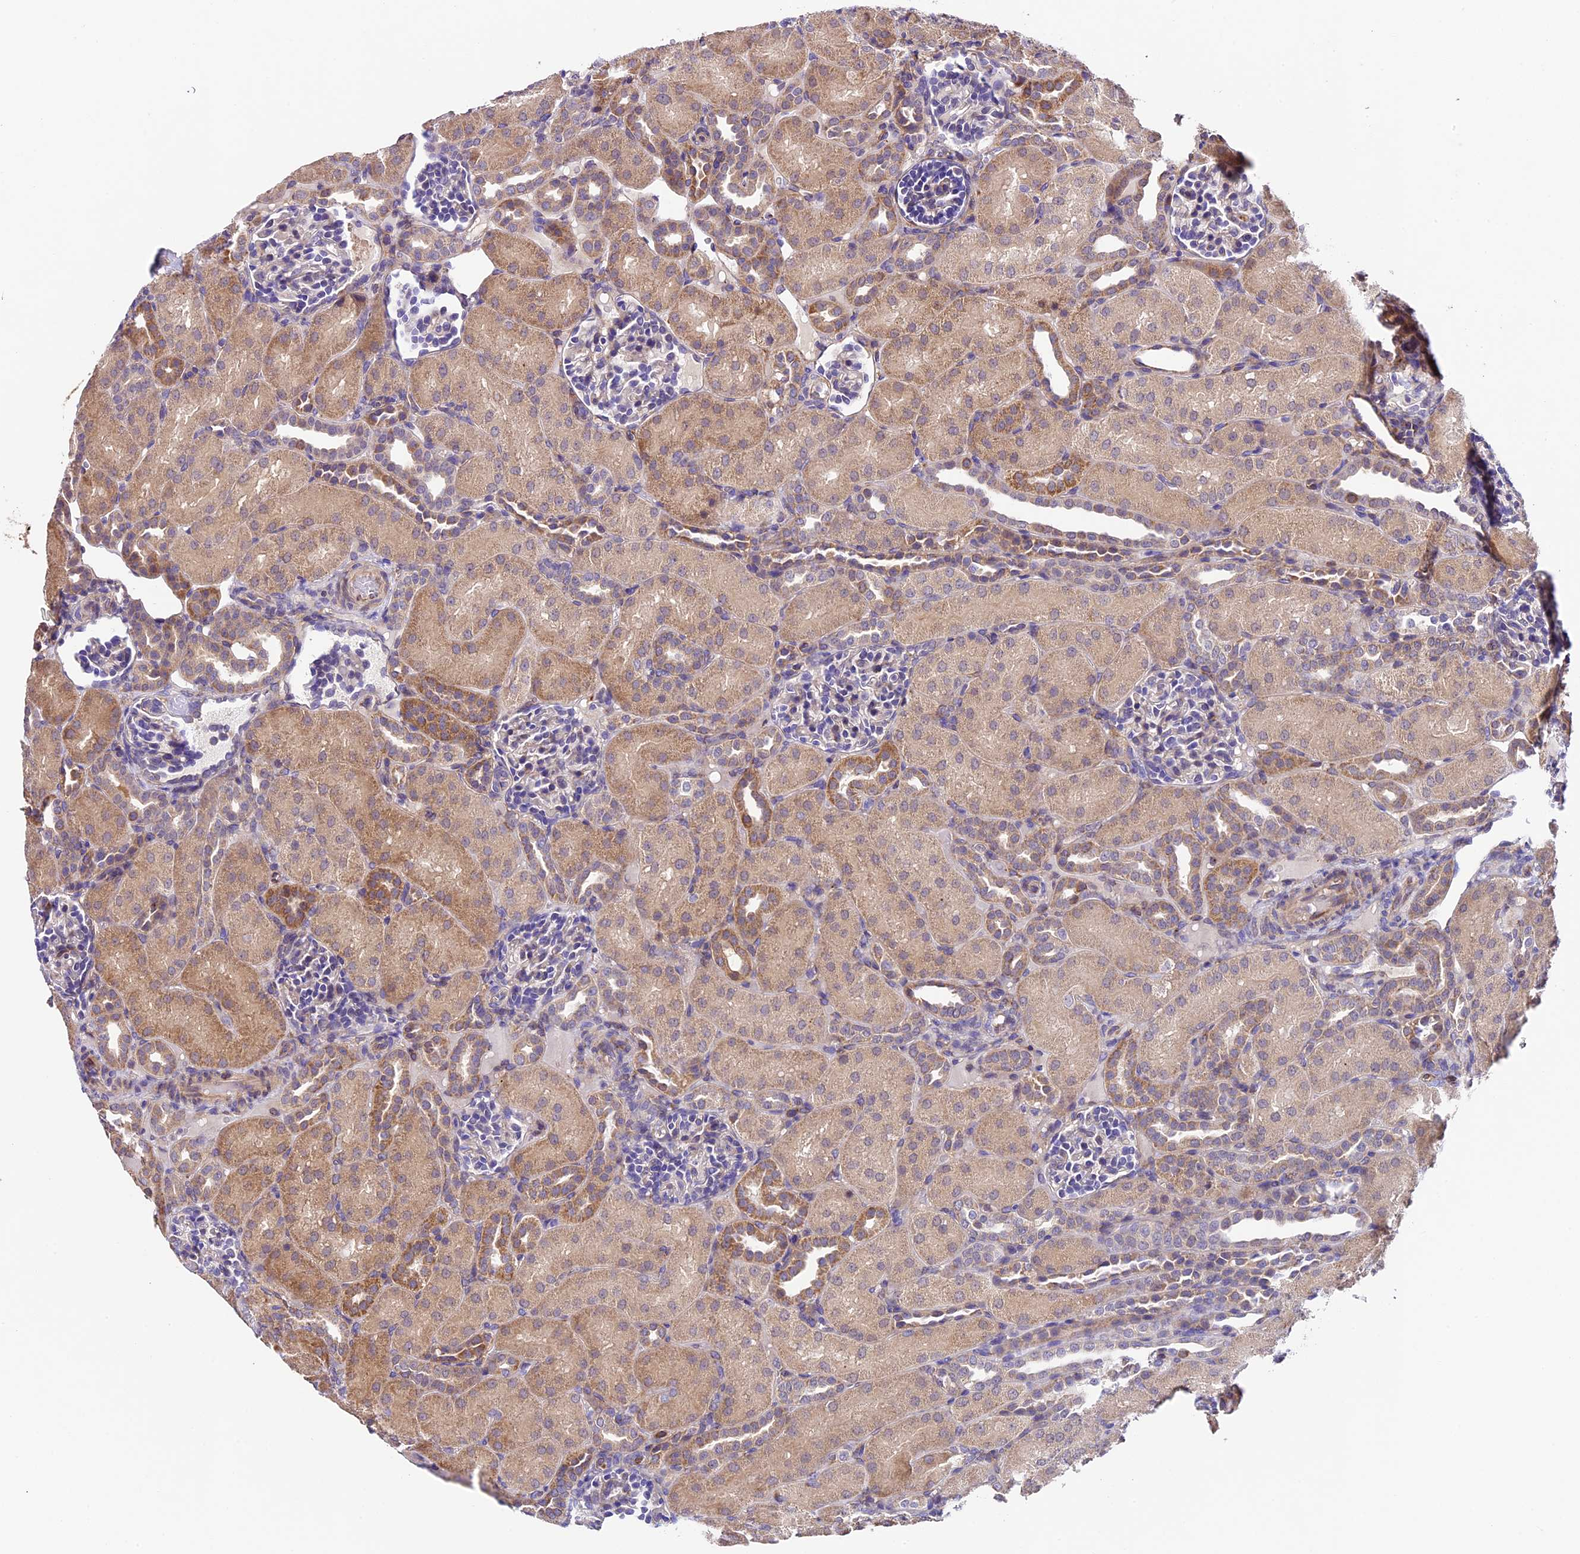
{"staining": {"intensity": "negative", "quantity": "none", "location": "none"}, "tissue": "kidney", "cell_type": "Cells in glomeruli", "image_type": "normal", "snomed": [{"axis": "morphology", "description": "Normal tissue, NOS"}, {"axis": "topography", "description": "Kidney"}], "caption": "DAB immunohistochemical staining of unremarkable kidney reveals no significant expression in cells in glomeruli. (DAB (3,3'-diaminobenzidine) immunohistochemistry with hematoxylin counter stain).", "gene": "LSM7", "patient": {"sex": "male", "age": 1}}